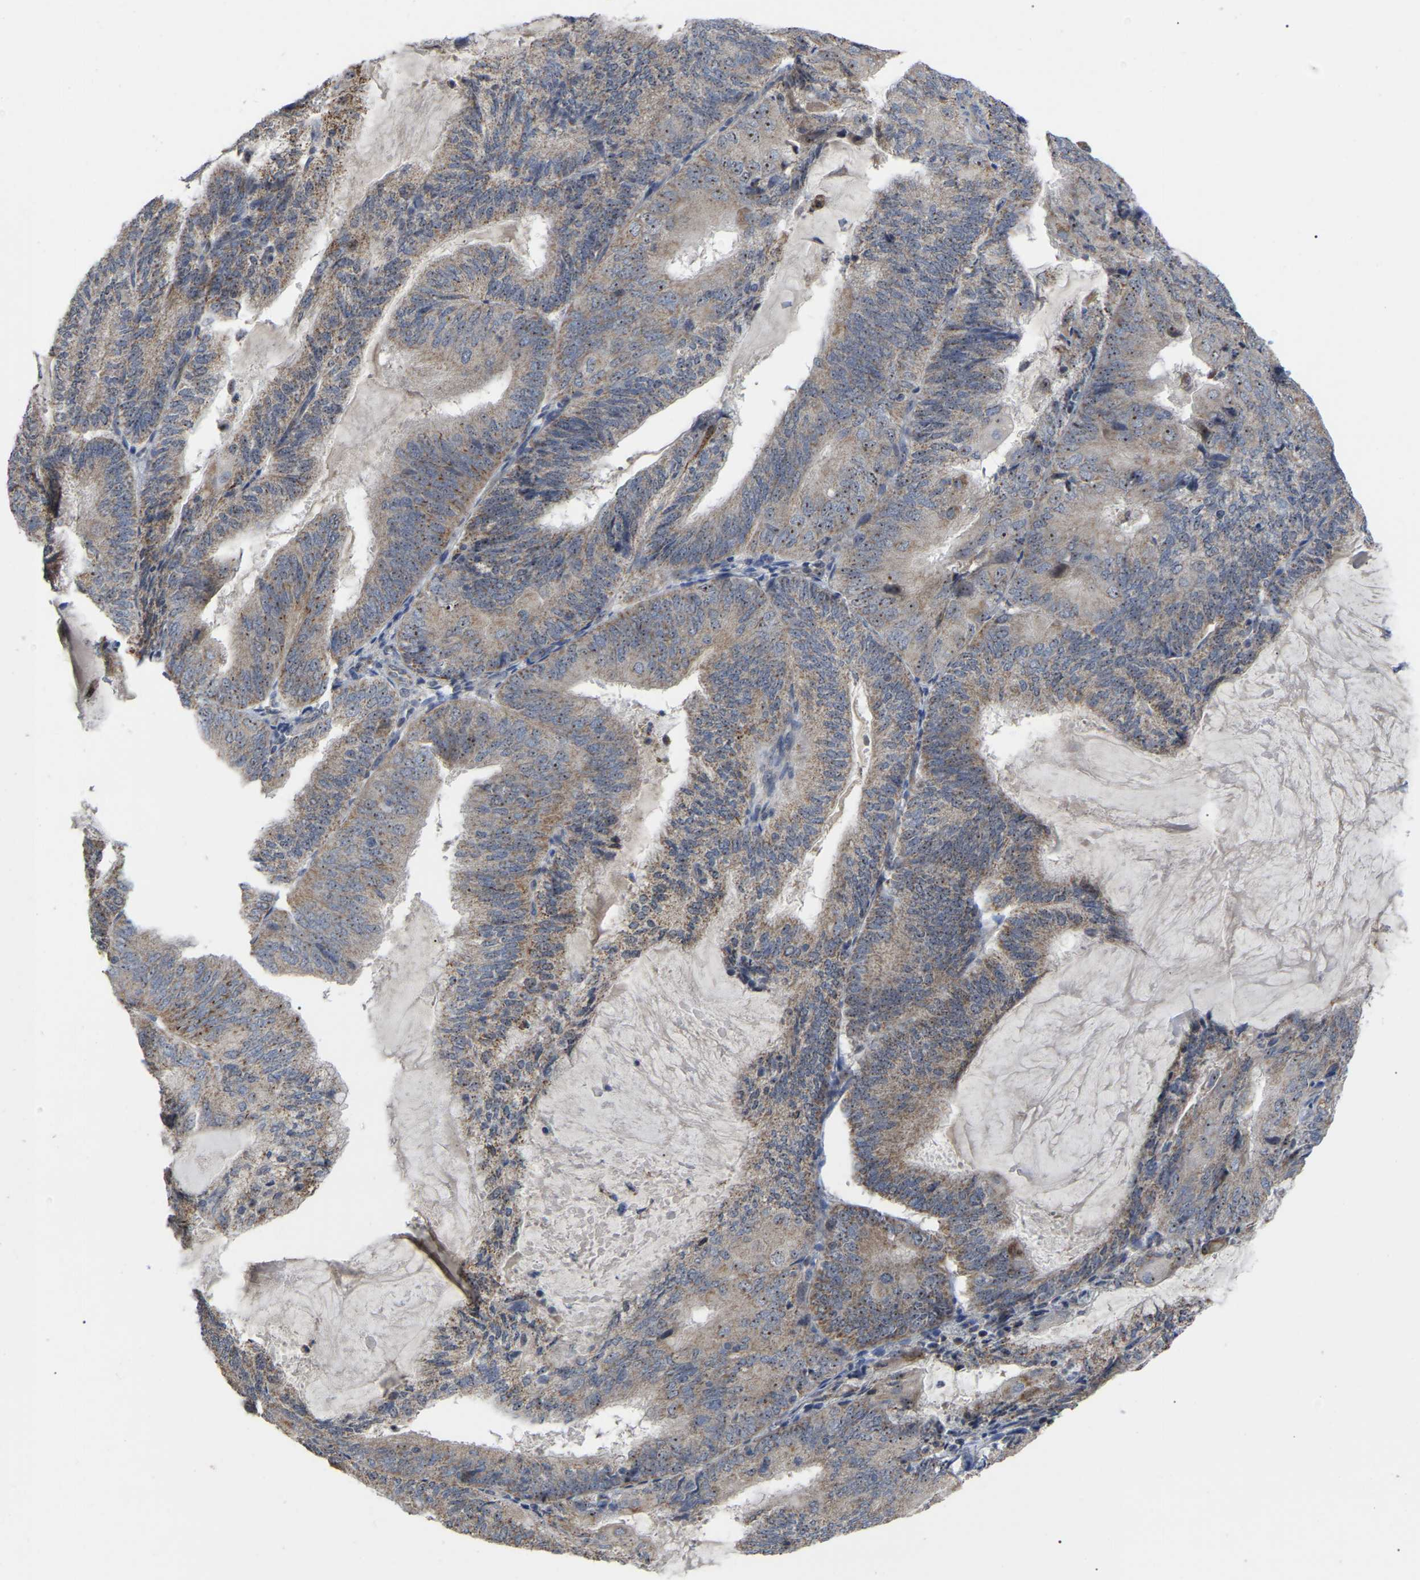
{"staining": {"intensity": "moderate", "quantity": ">75%", "location": "cytoplasmic/membranous,nuclear"}, "tissue": "endometrial cancer", "cell_type": "Tumor cells", "image_type": "cancer", "snomed": [{"axis": "morphology", "description": "Adenocarcinoma, NOS"}, {"axis": "topography", "description": "Endometrium"}], "caption": "About >75% of tumor cells in human endometrial cancer reveal moderate cytoplasmic/membranous and nuclear protein positivity as visualized by brown immunohistochemical staining.", "gene": "NOP53", "patient": {"sex": "female", "age": 81}}